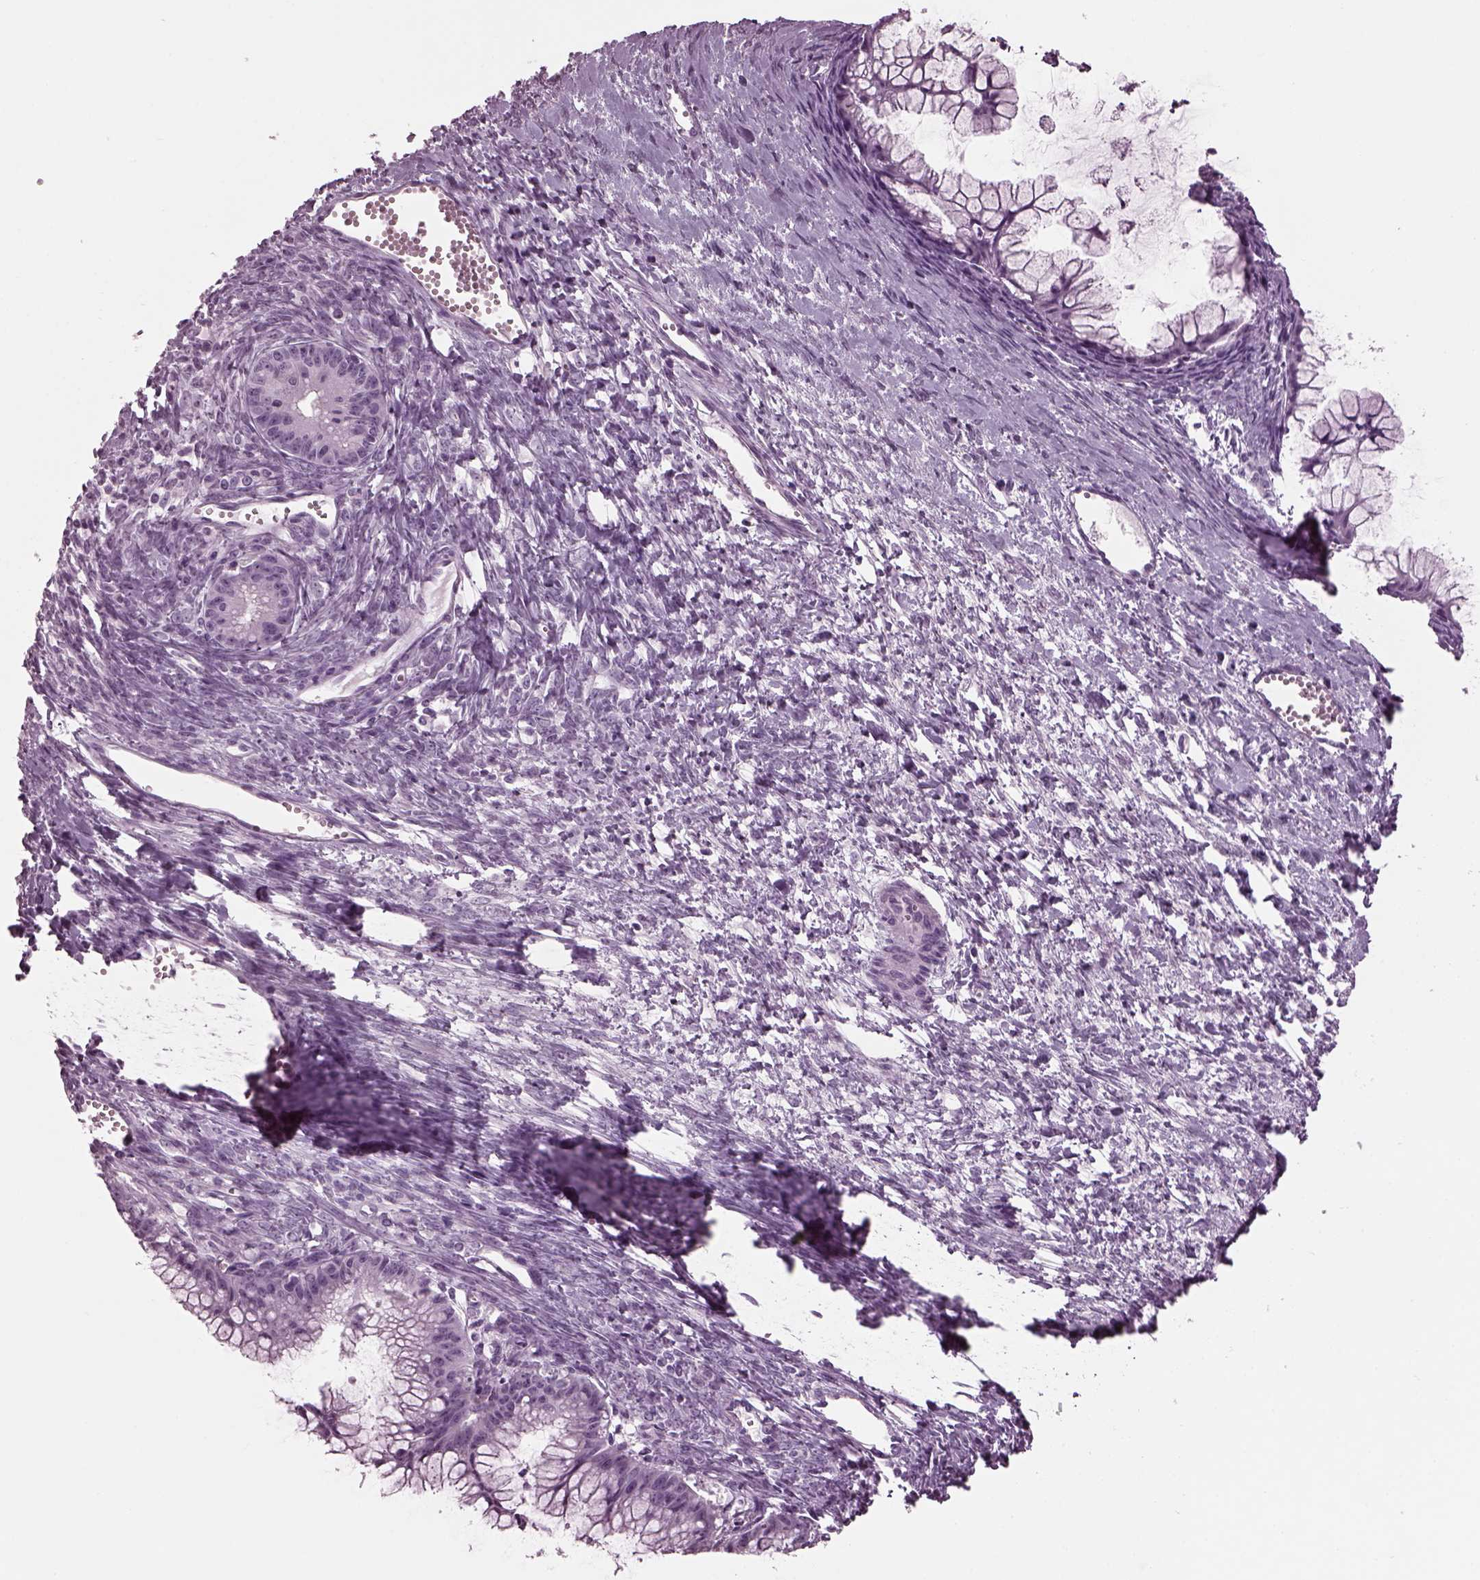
{"staining": {"intensity": "negative", "quantity": "none", "location": "none"}, "tissue": "ovarian cancer", "cell_type": "Tumor cells", "image_type": "cancer", "snomed": [{"axis": "morphology", "description": "Cystadenocarcinoma, mucinous, NOS"}, {"axis": "topography", "description": "Ovary"}], "caption": "DAB immunohistochemical staining of human ovarian cancer exhibits no significant expression in tumor cells.", "gene": "TPPP2", "patient": {"sex": "female", "age": 41}}